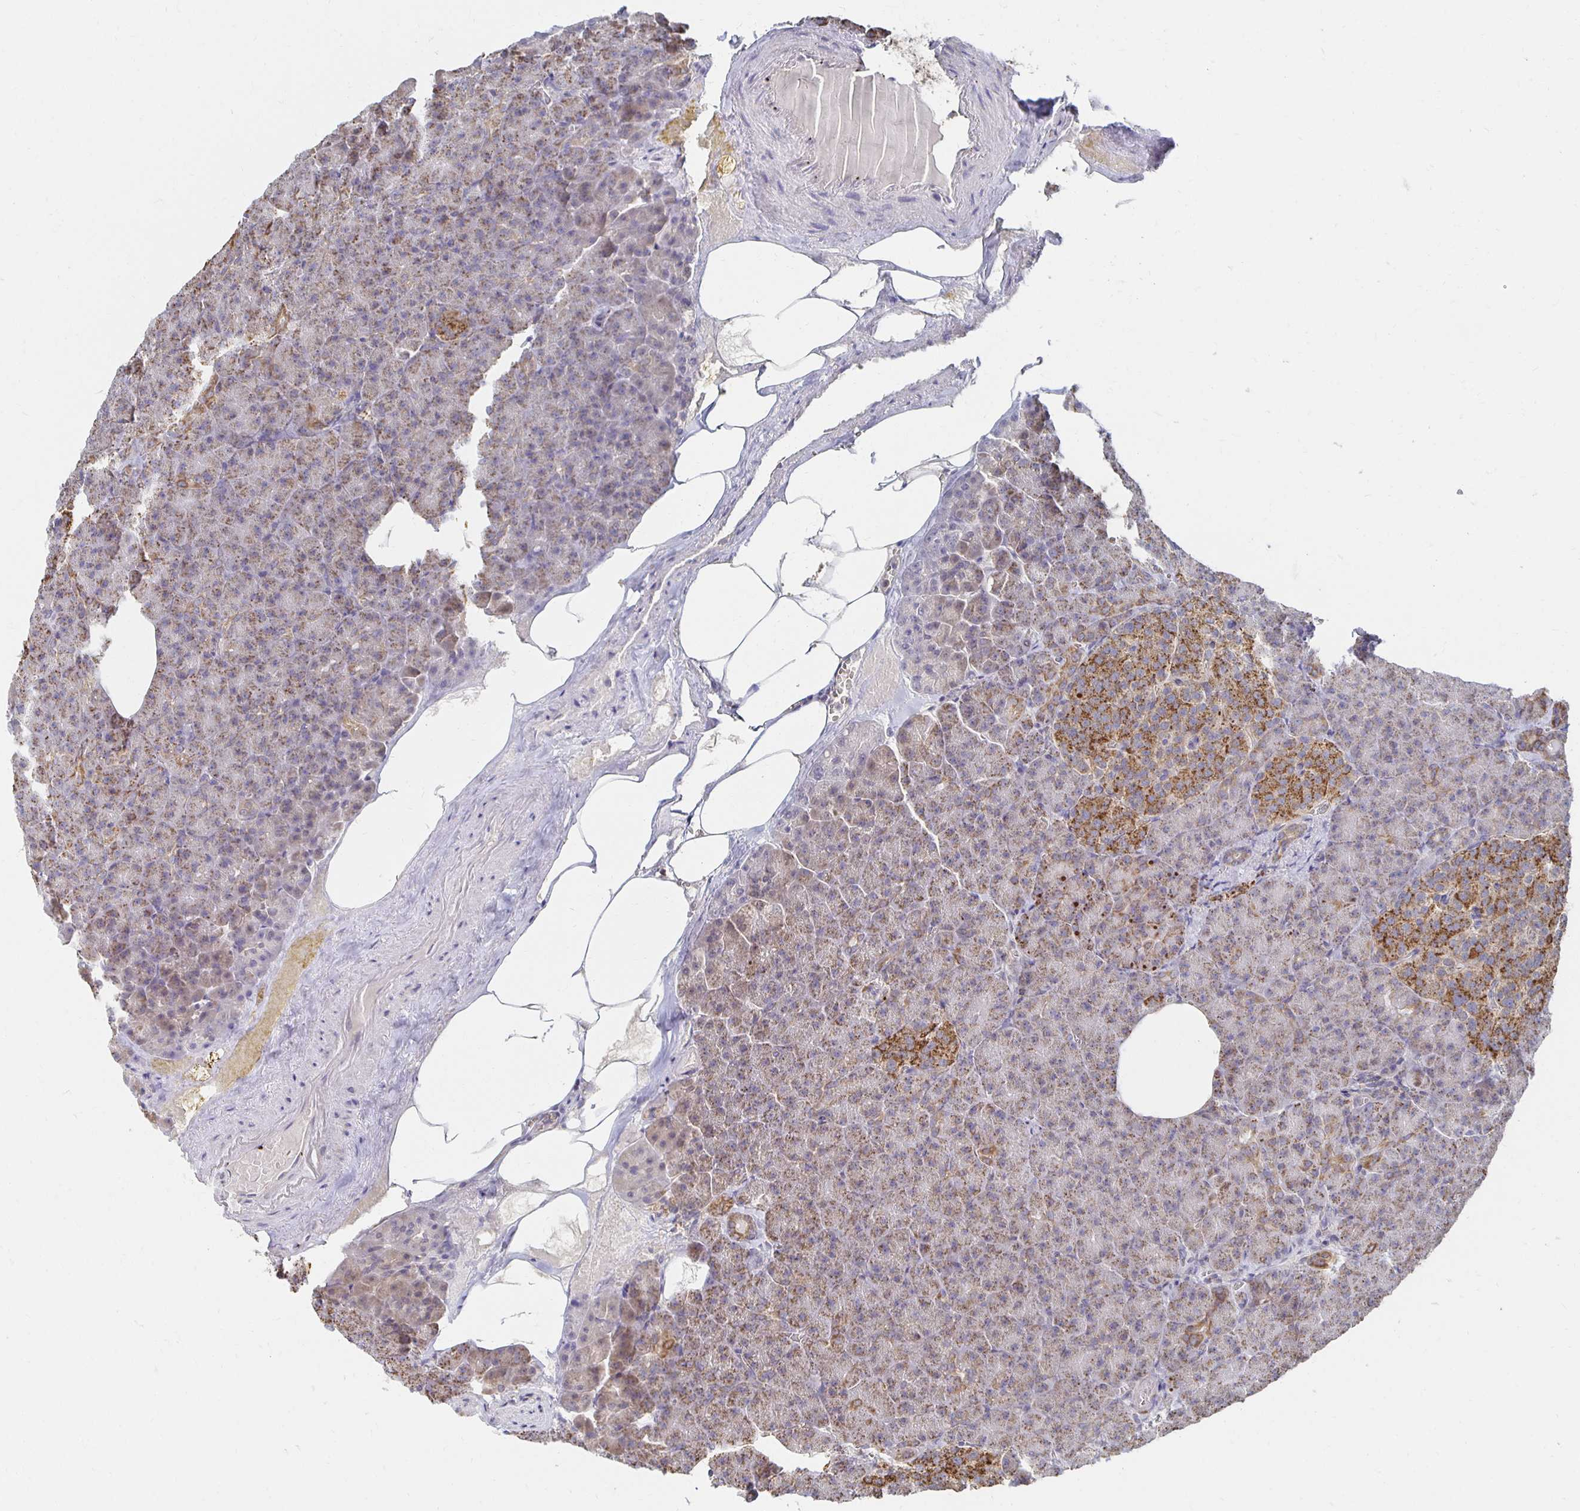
{"staining": {"intensity": "moderate", "quantity": "25%-75%", "location": "cytoplasmic/membranous"}, "tissue": "pancreas", "cell_type": "Exocrine glandular cells", "image_type": "normal", "snomed": [{"axis": "morphology", "description": "Normal tissue, NOS"}, {"axis": "topography", "description": "Pancreas"}], "caption": "A brown stain labels moderate cytoplasmic/membranous expression of a protein in exocrine glandular cells of benign human pancreas.", "gene": "NKX2", "patient": {"sex": "female", "age": 74}}